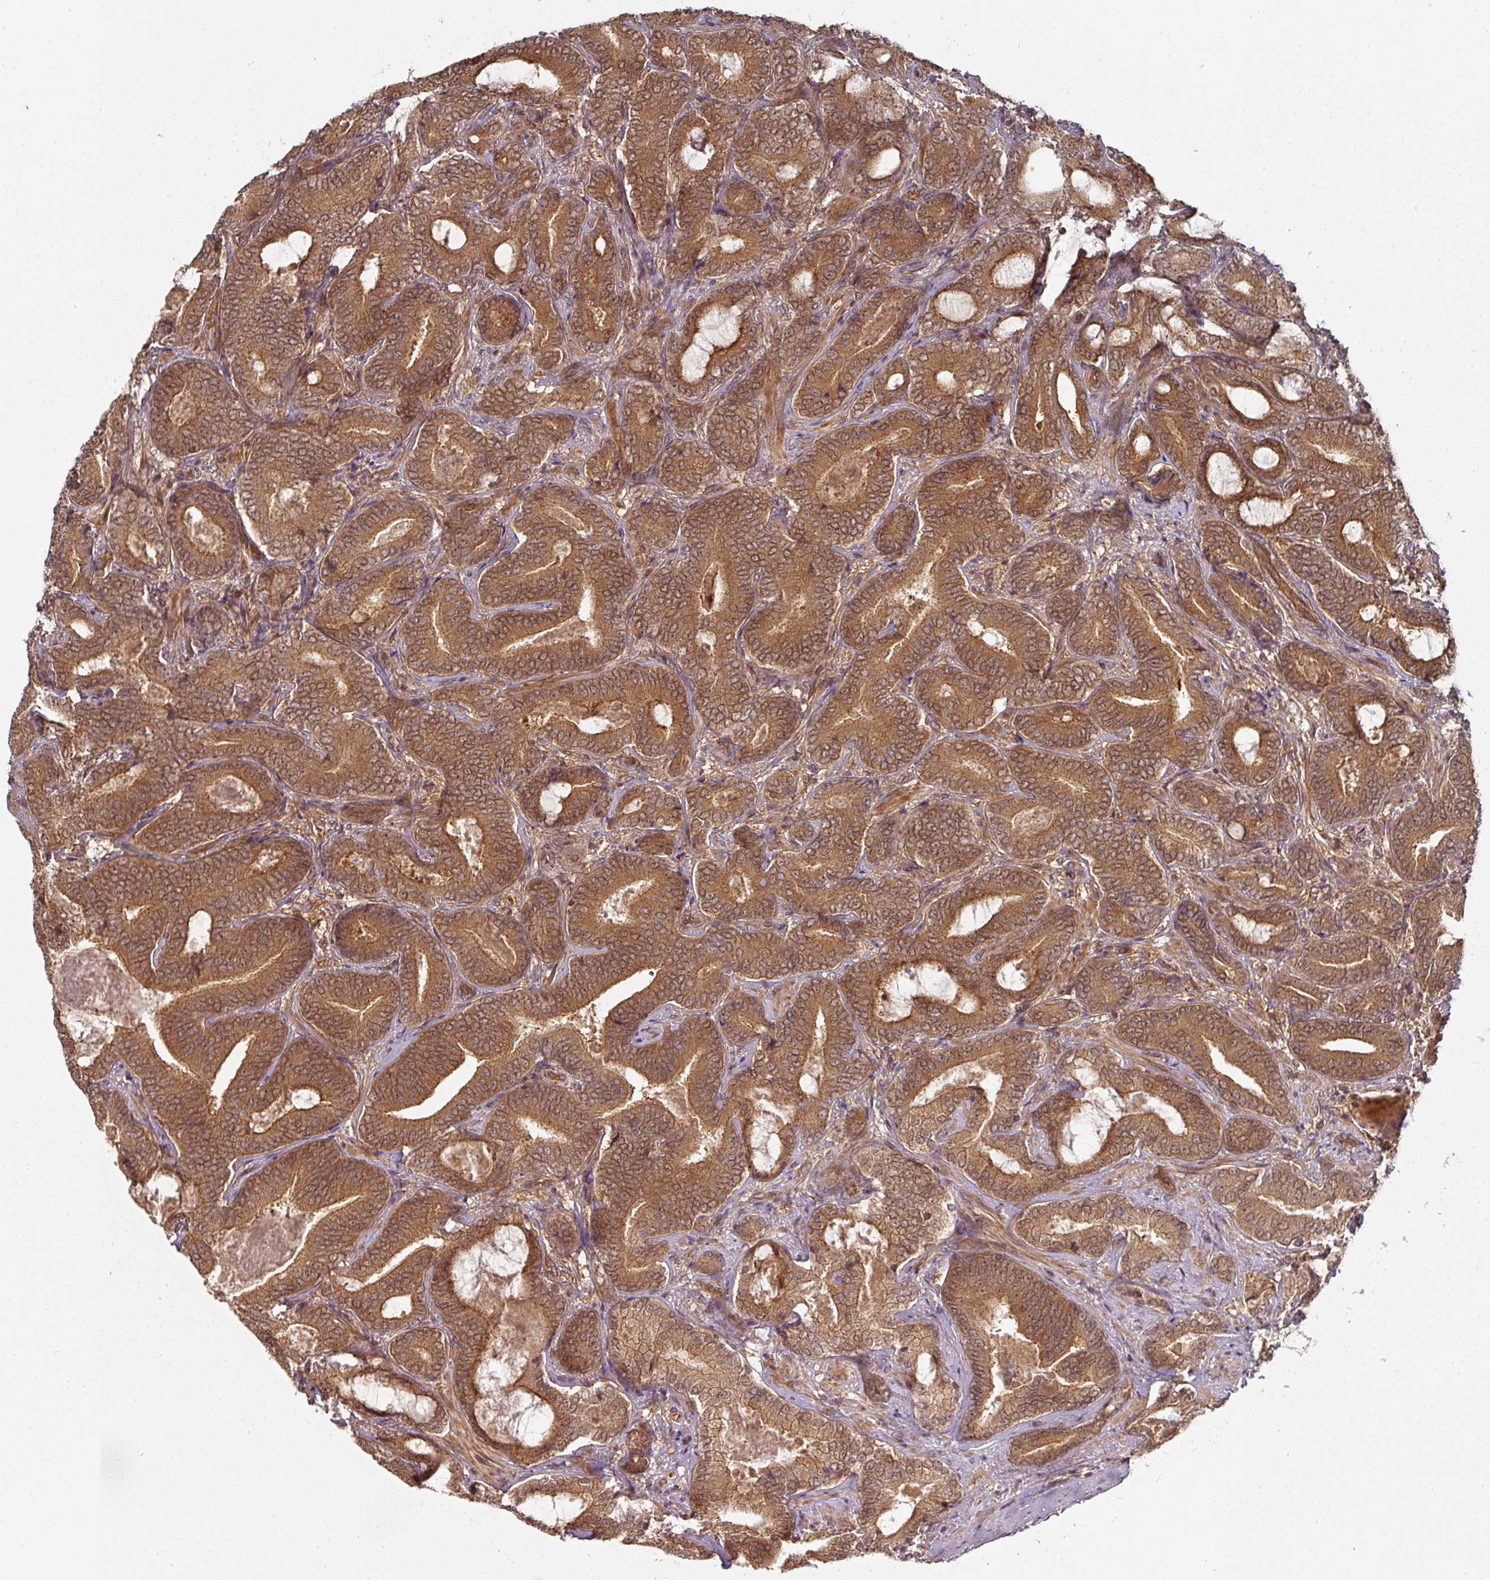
{"staining": {"intensity": "strong", "quantity": ">75%", "location": "cytoplasmic/membranous"}, "tissue": "prostate cancer", "cell_type": "Tumor cells", "image_type": "cancer", "snomed": [{"axis": "morphology", "description": "Adenocarcinoma, Low grade"}, {"axis": "topography", "description": "Prostate and seminal vesicle, NOS"}], "caption": "An immunohistochemistry image of neoplastic tissue is shown. Protein staining in brown shows strong cytoplasmic/membranous positivity in prostate cancer within tumor cells.", "gene": "EIF4EBP2", "patient": {"sex": "male", "age": 61}}